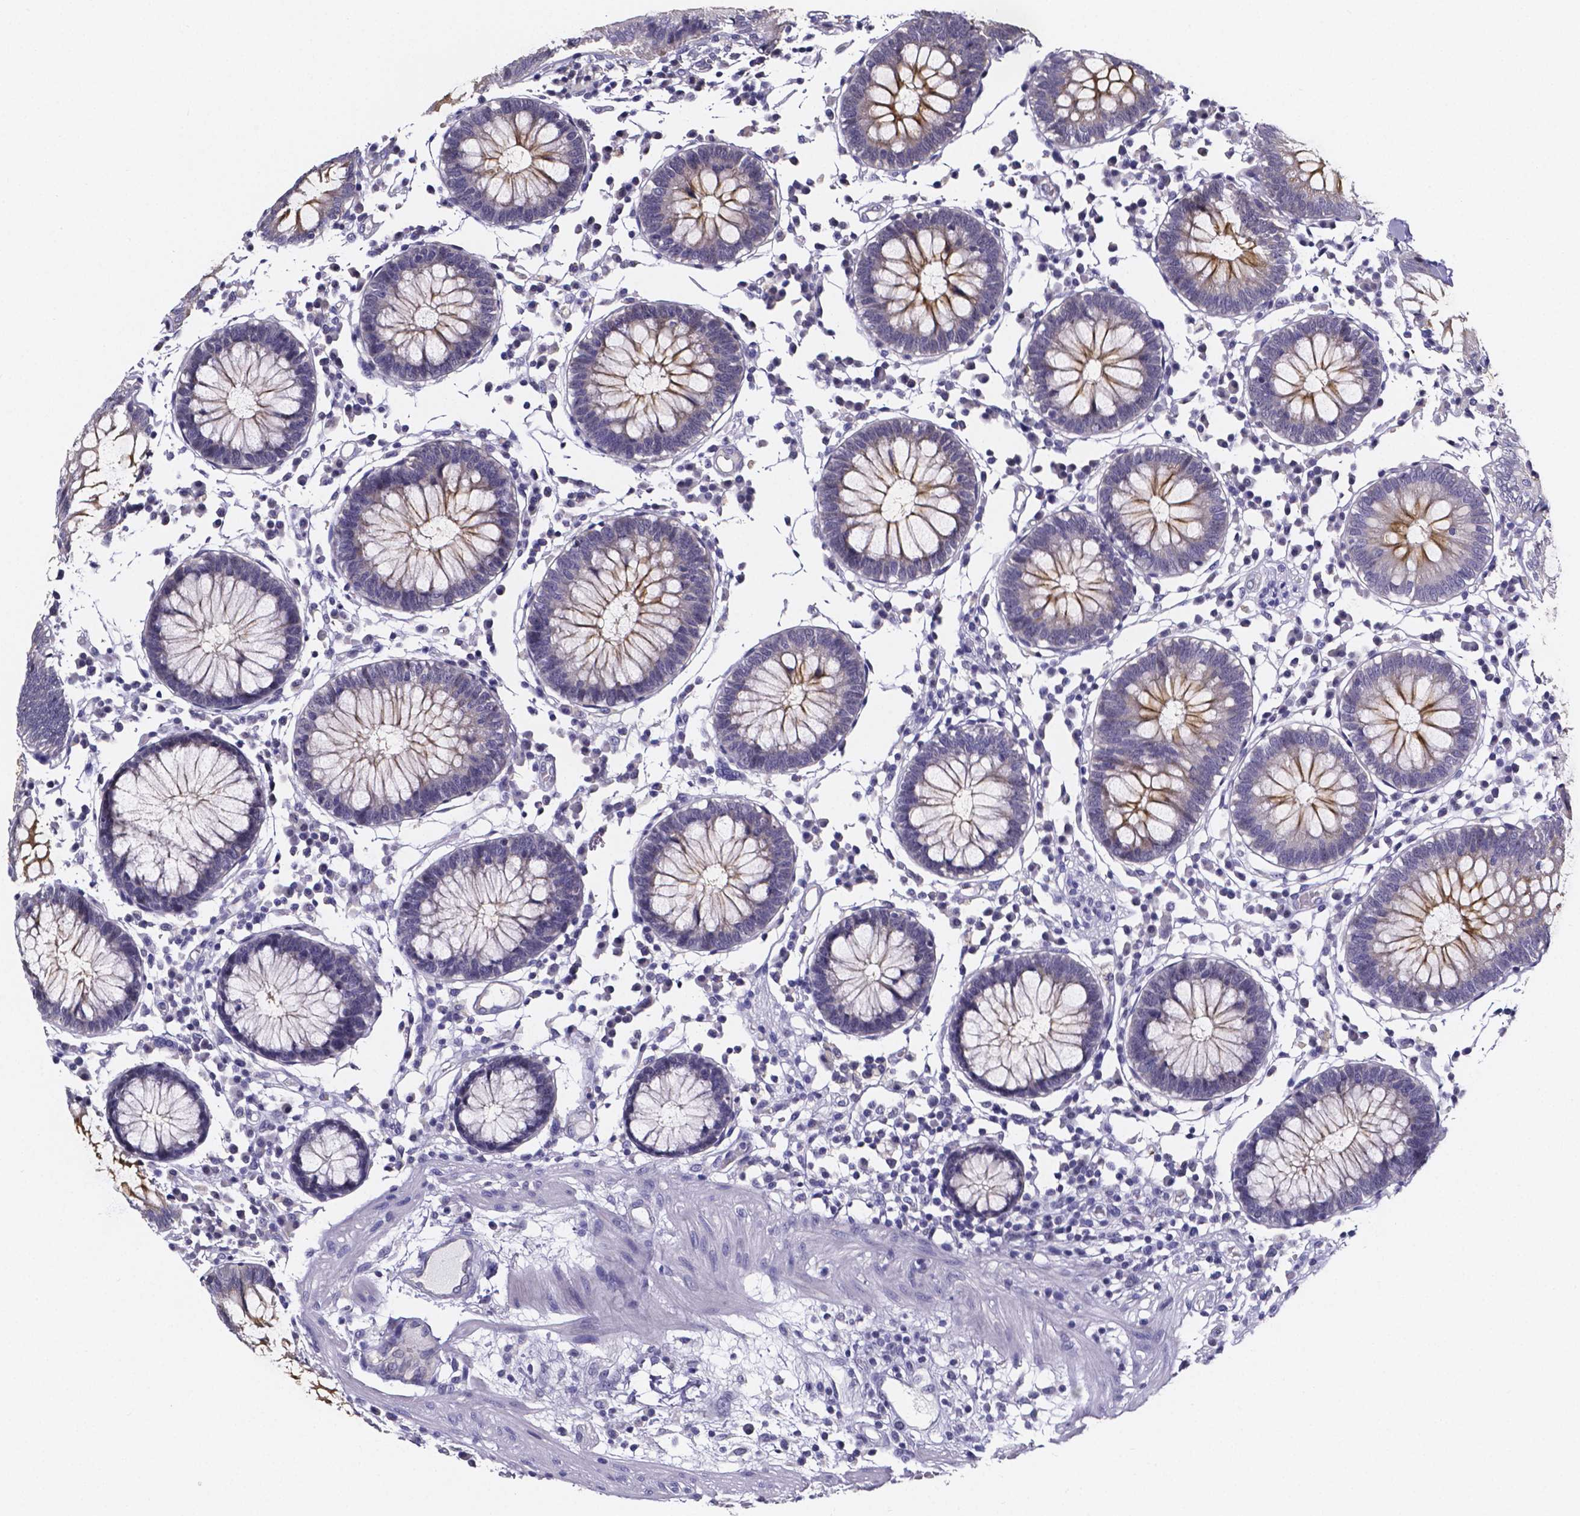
{"staining": {"intensity": "negative", "quantity": "none", "location": "none"}, "tissue": "colon", "cell_type": "Endothelial cells", "image_type": "normal", "snomed": [{"axis": "morphology", "description": "Normal tissue, NOS"}, {"axis": "morphology", "description": "Adenocarcinoma, NOS"}, {"axis": "topography", "description": "Colon"}], "caption": "The image reveals no significant positivity in endothelial cells of colon.", "gene": "IZUMO1", "patient": {"sex": "male", "age": 83}}